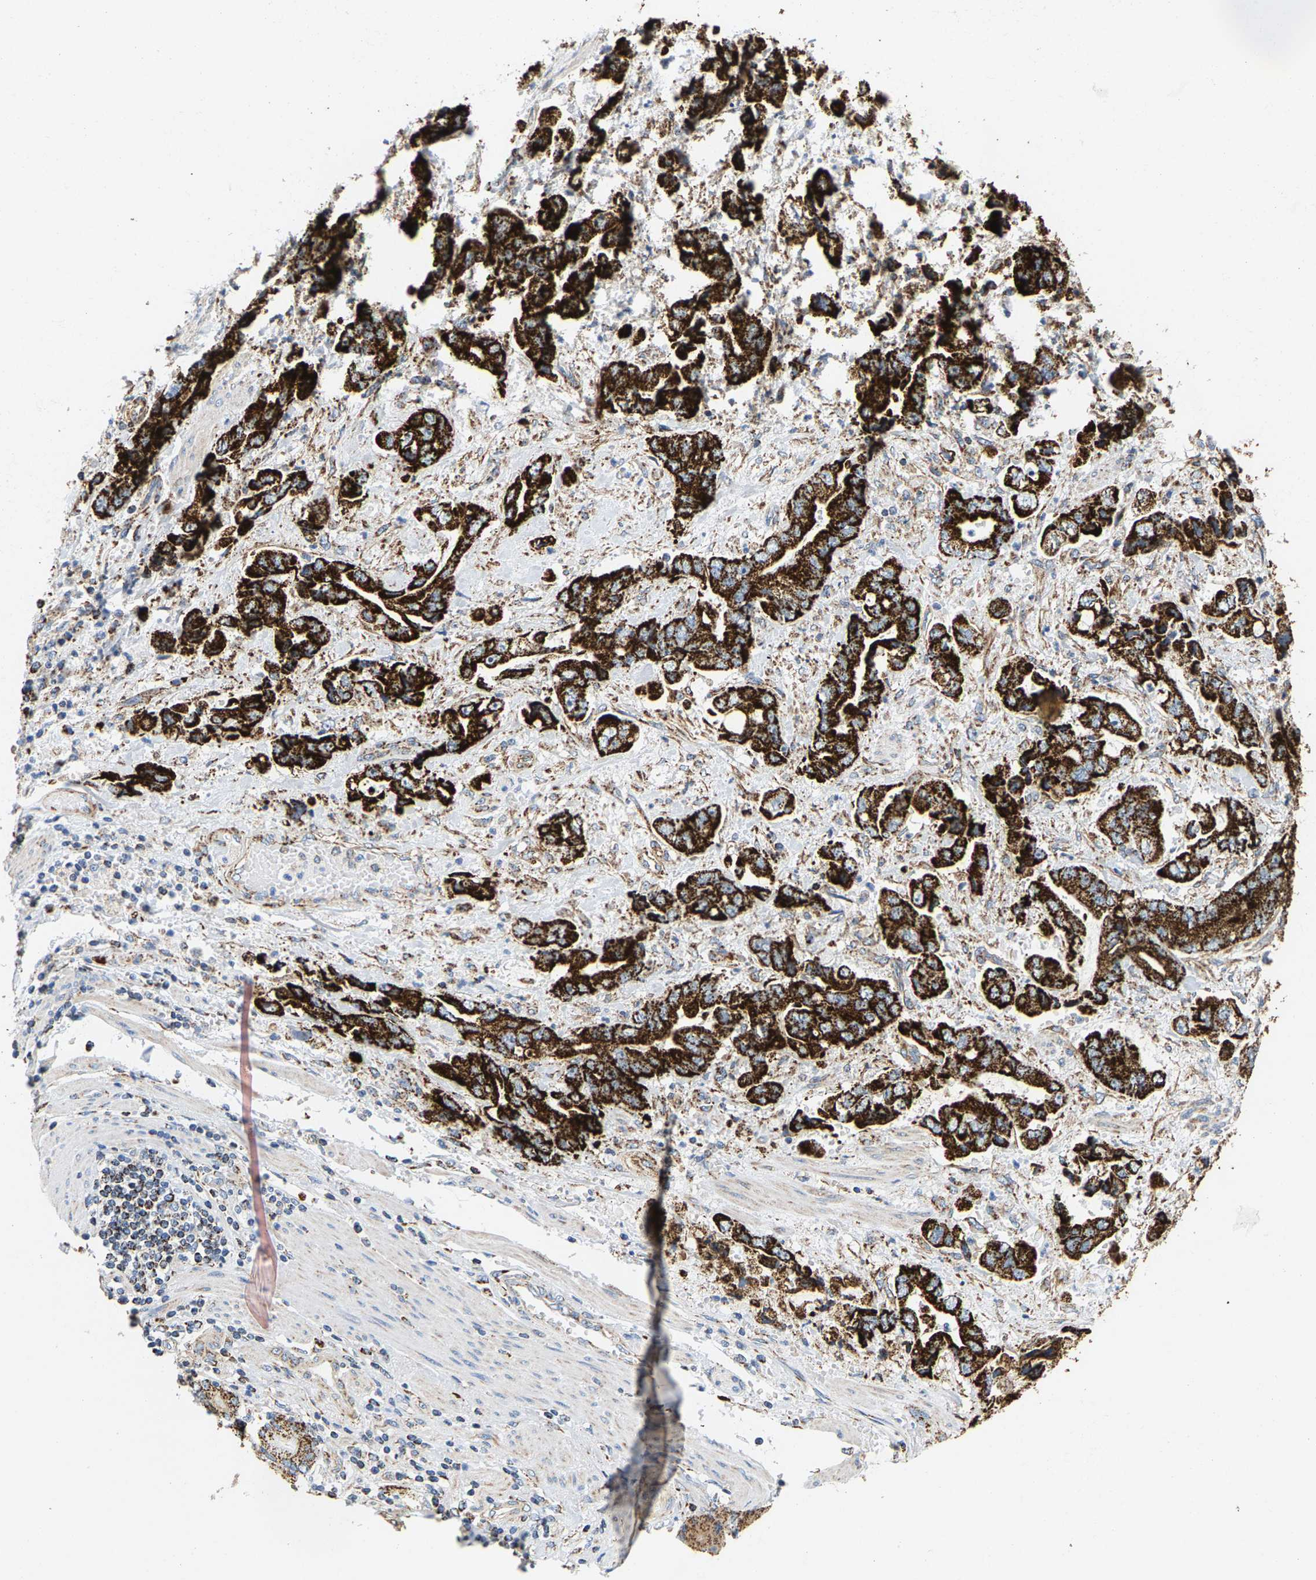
{"staining": {"intensity": "strong", "quantity": ">75%", "location": "cytoplasmic/membranous"}, "tissue": "stomach cancer", "cell_type": "Tumor cells", "image_type": "cancer", "snomed": [{"axis": "morphology", "description": "Normal tissue, NOS"}, {"axis": "morphology", "description": "Adenocarcinoma, NOS"}, {"axis": "topography", "description": "Stomach"}], "caption": "Stomach cancer (adenocarcinoma) tissue demonstrates strong cytoplasmic/membranous staining in about >75% of tumor cells, visualized by immunohistochemistry. Nuclei are stained in blue.", "gene": "SHMT2", "patient": {"sex": "male", "age": 62}}